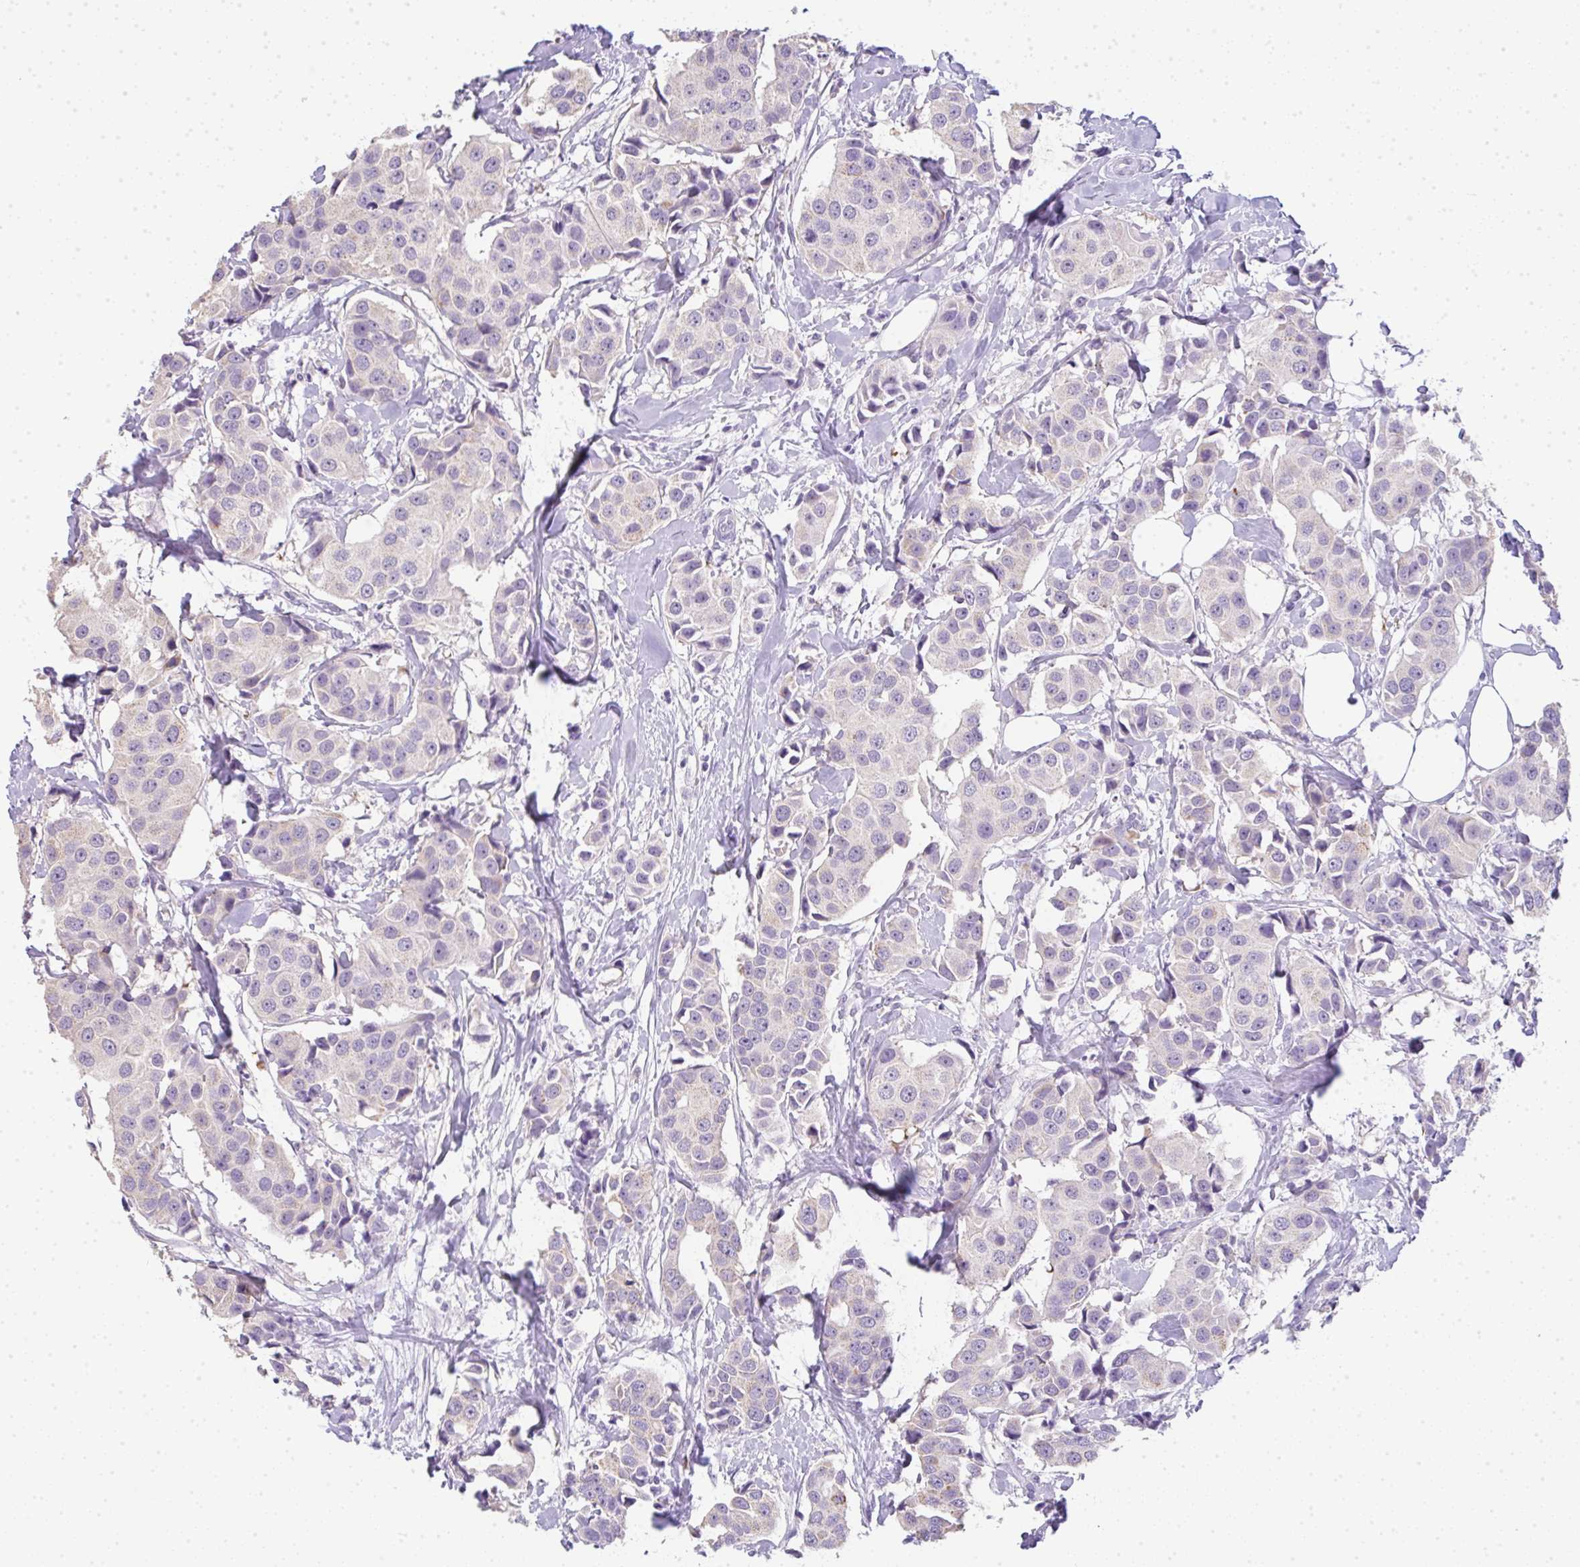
{"staining": {"intensity": "negative", "quantity": "none", "location": "none"}, "tissue": "breast cancer", "cell_type": "Tumor cells", "image_type": "cancer", "snomed": [{"axis": "morphology", "description": "Normal tissue, NOS"}, {"axis": "morphology", "description": "Duct carcinoma"}, {"axis": "topography", "description": "Breast"}], "caption": "This is an IHC histopathology image of breast cancer. There is no positivity in tumor cells.", "gene": "LPAR4", "patient": {"sex": "female", "age": 39}}